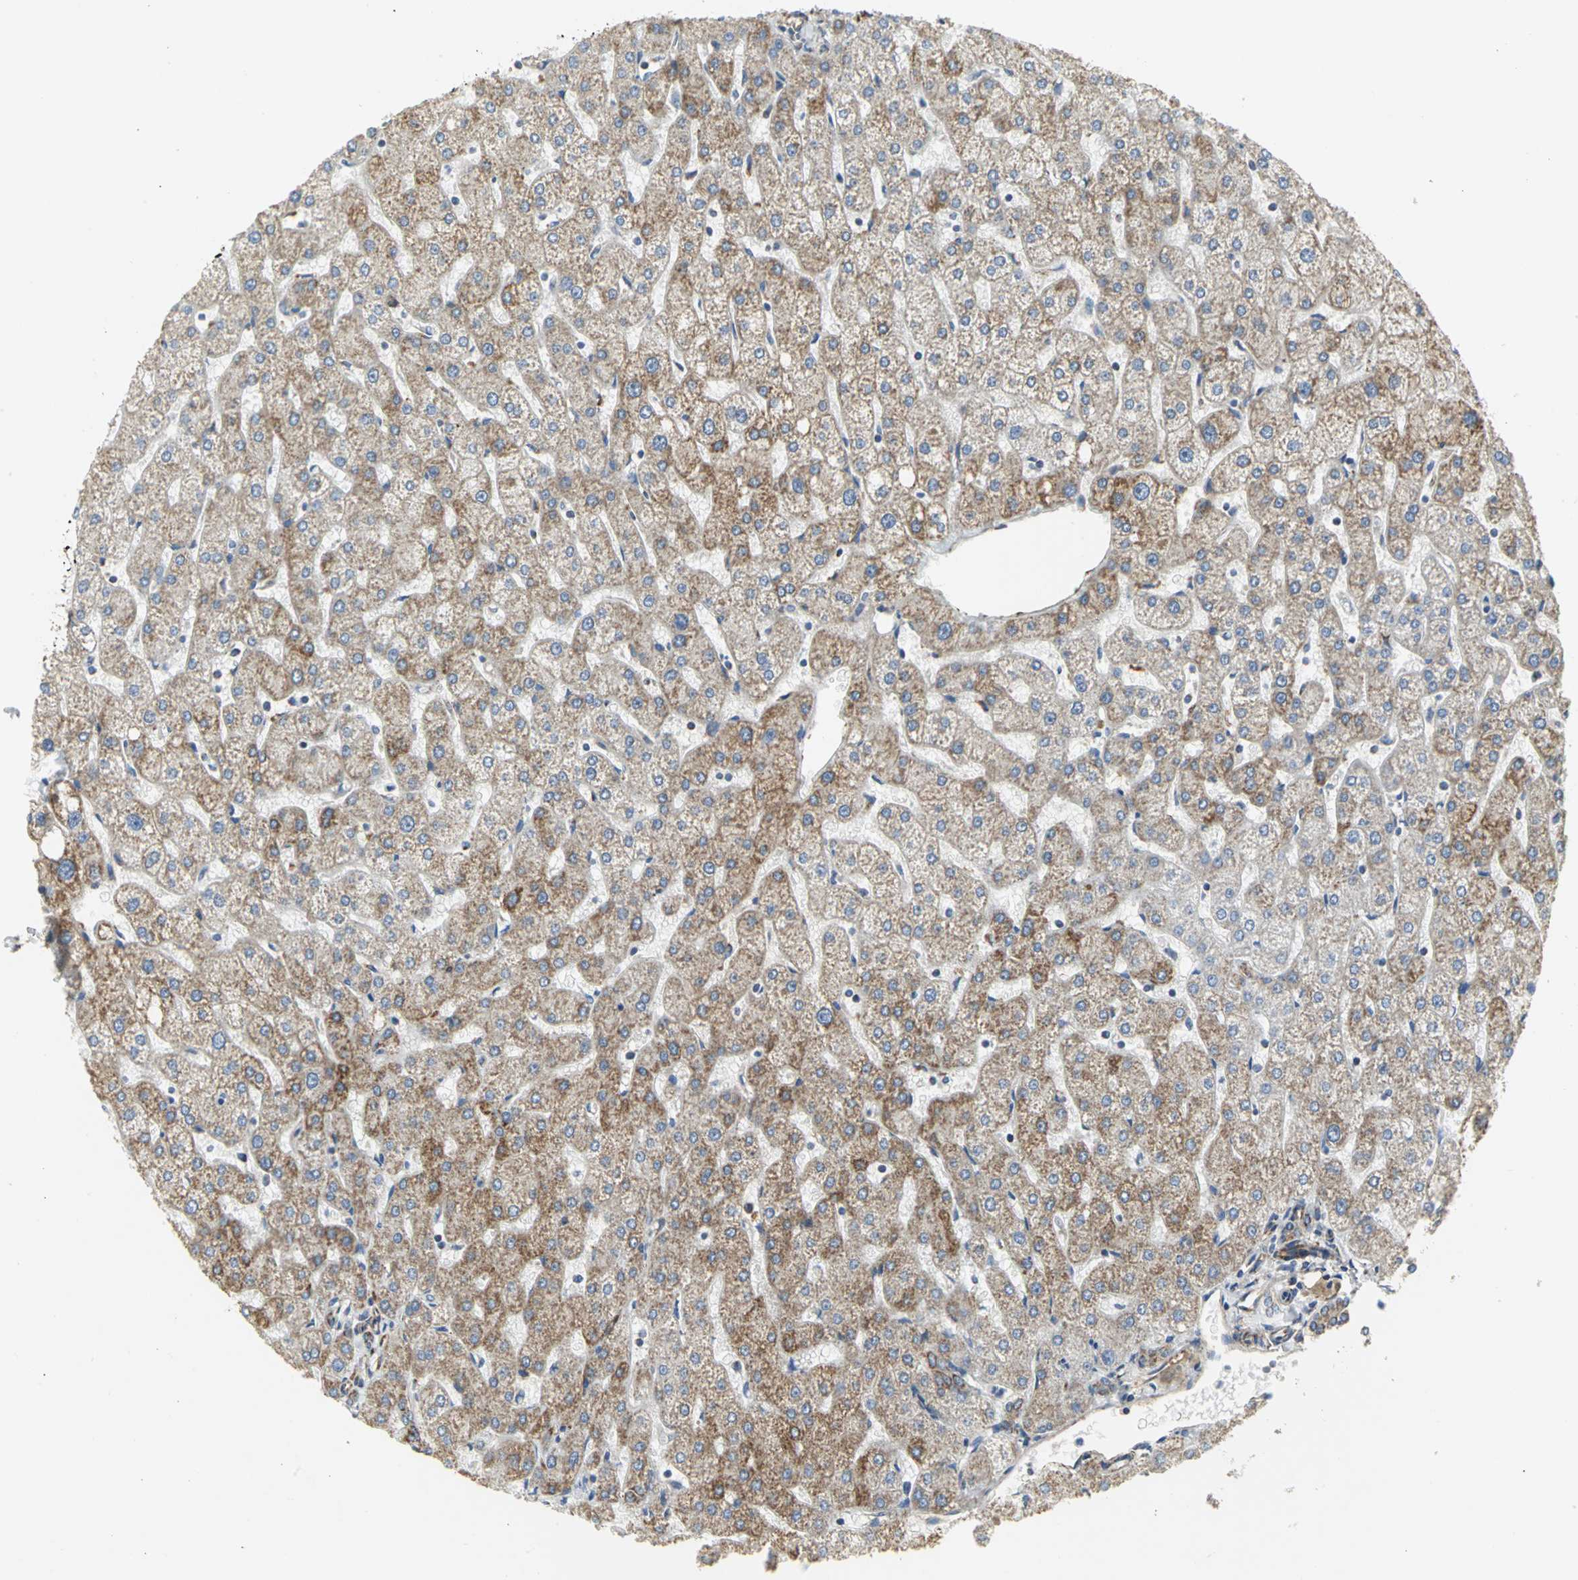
{"staining": {"intensity": "weak", "quantity": ">75%", "location": "cytoplasmic/membranous"}, "tissue": "liver", "cell_type": "Cholangiocytes", "image_type": "normal", "snomed": [{"axis": "morphology", "description": "Normal tissue, NOS"}, {"axis": "topography", "description": "Liver"}], "caption": "This photomicrograph reveals IHC staining of normal liver, with low weak cytoplasmic/membranous staining in about >75% of cholangiocytes.", "gene": "NDUFB5", "patient": {"sex": "male", "age": 67}}